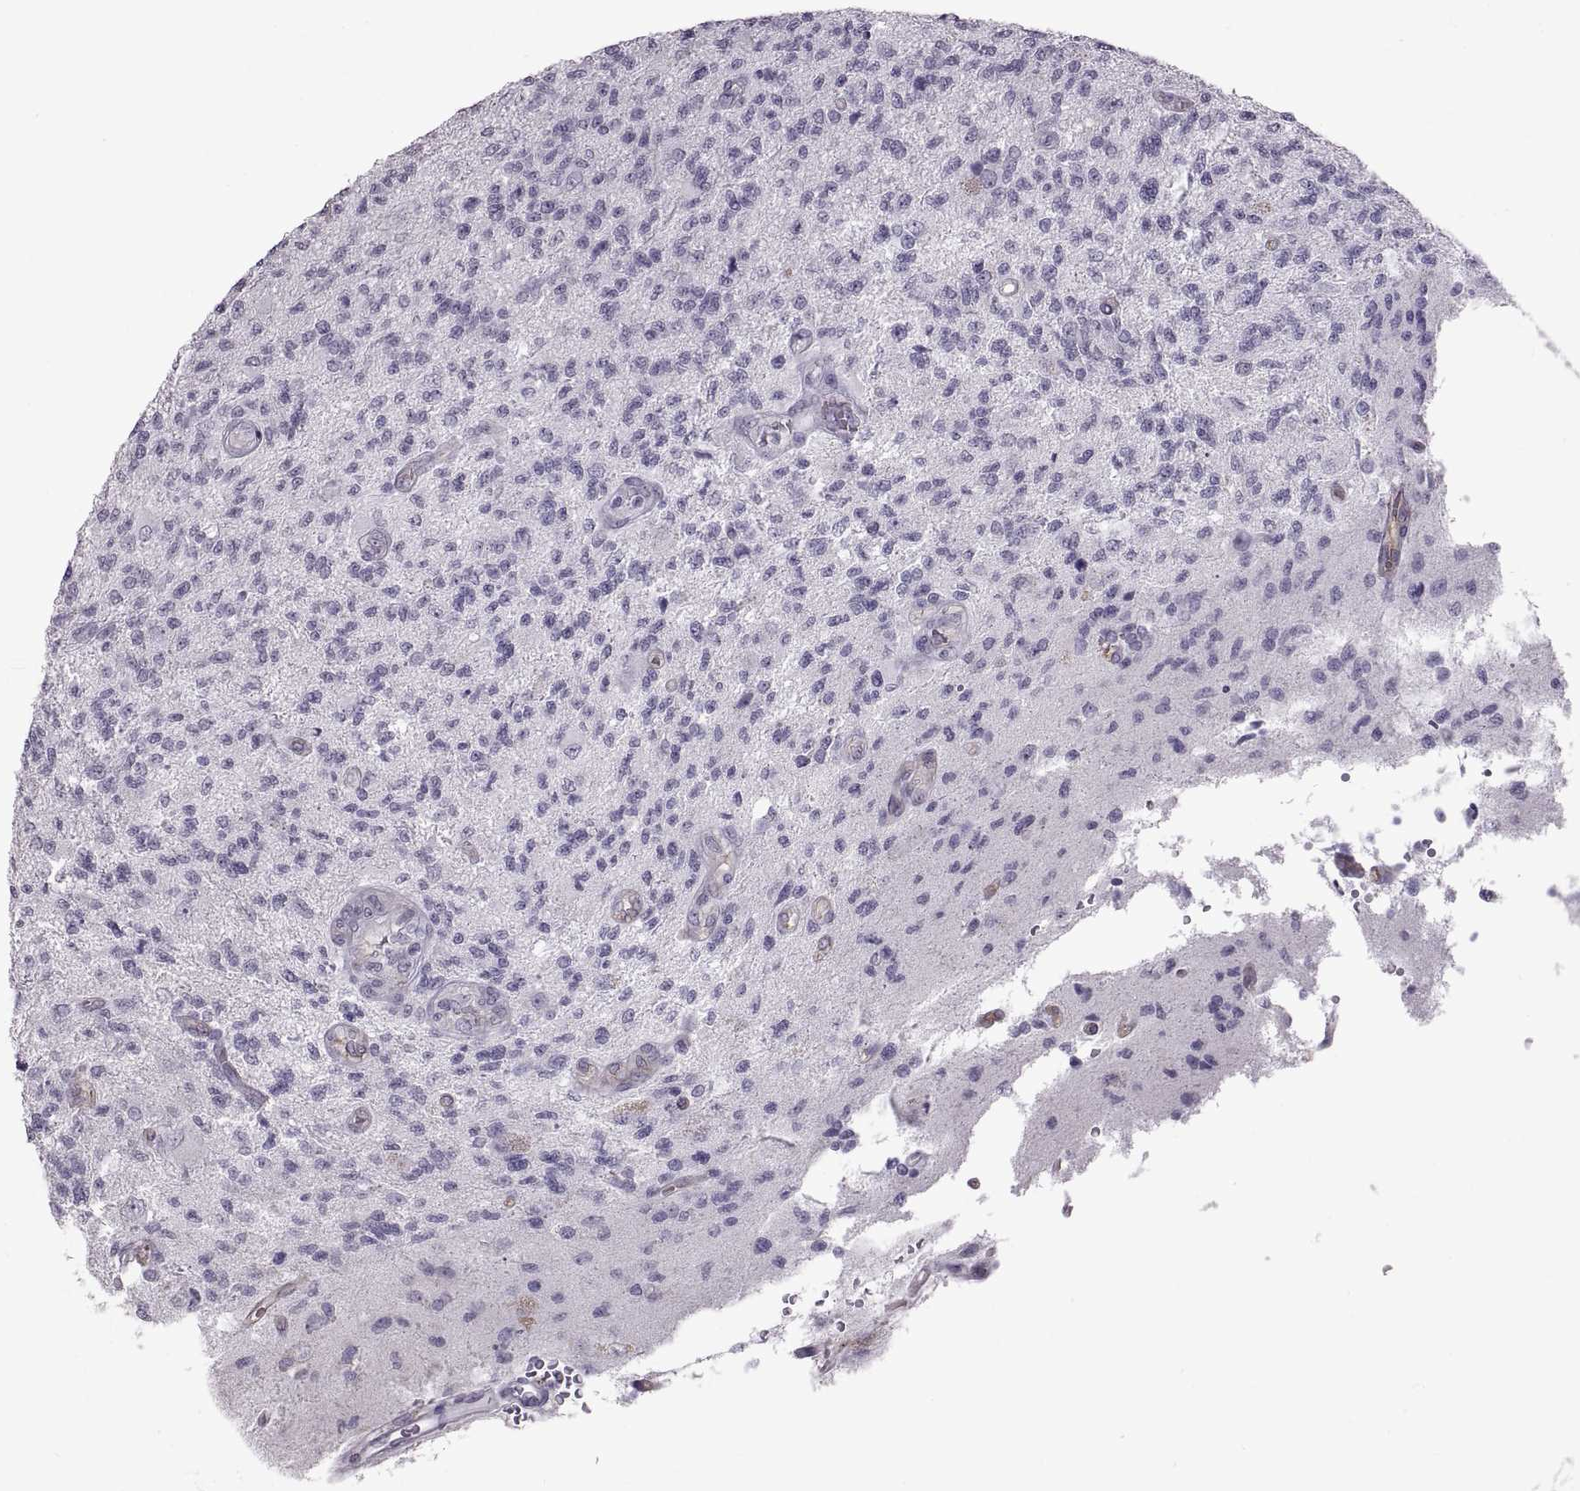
{"staining": {"intensity": "negative", "quantity": "none", "location": "none"}, "tissue": "glioma", "cell_type": "Tumor cells", "image_type": "cancer", "snomed": [{"axis": "morphology", "description": "Glioma, malignant, High grade"}, {"axis": "topography", "description": "Brain"}], "caption": "IHC of glioma shows no positivity in tumor cells. (Immunohistochemistry (ihc), brightfield microscopy, high magnification).", "gene": "SPACDR", "patient": {"sex": "male", "age": 56}}